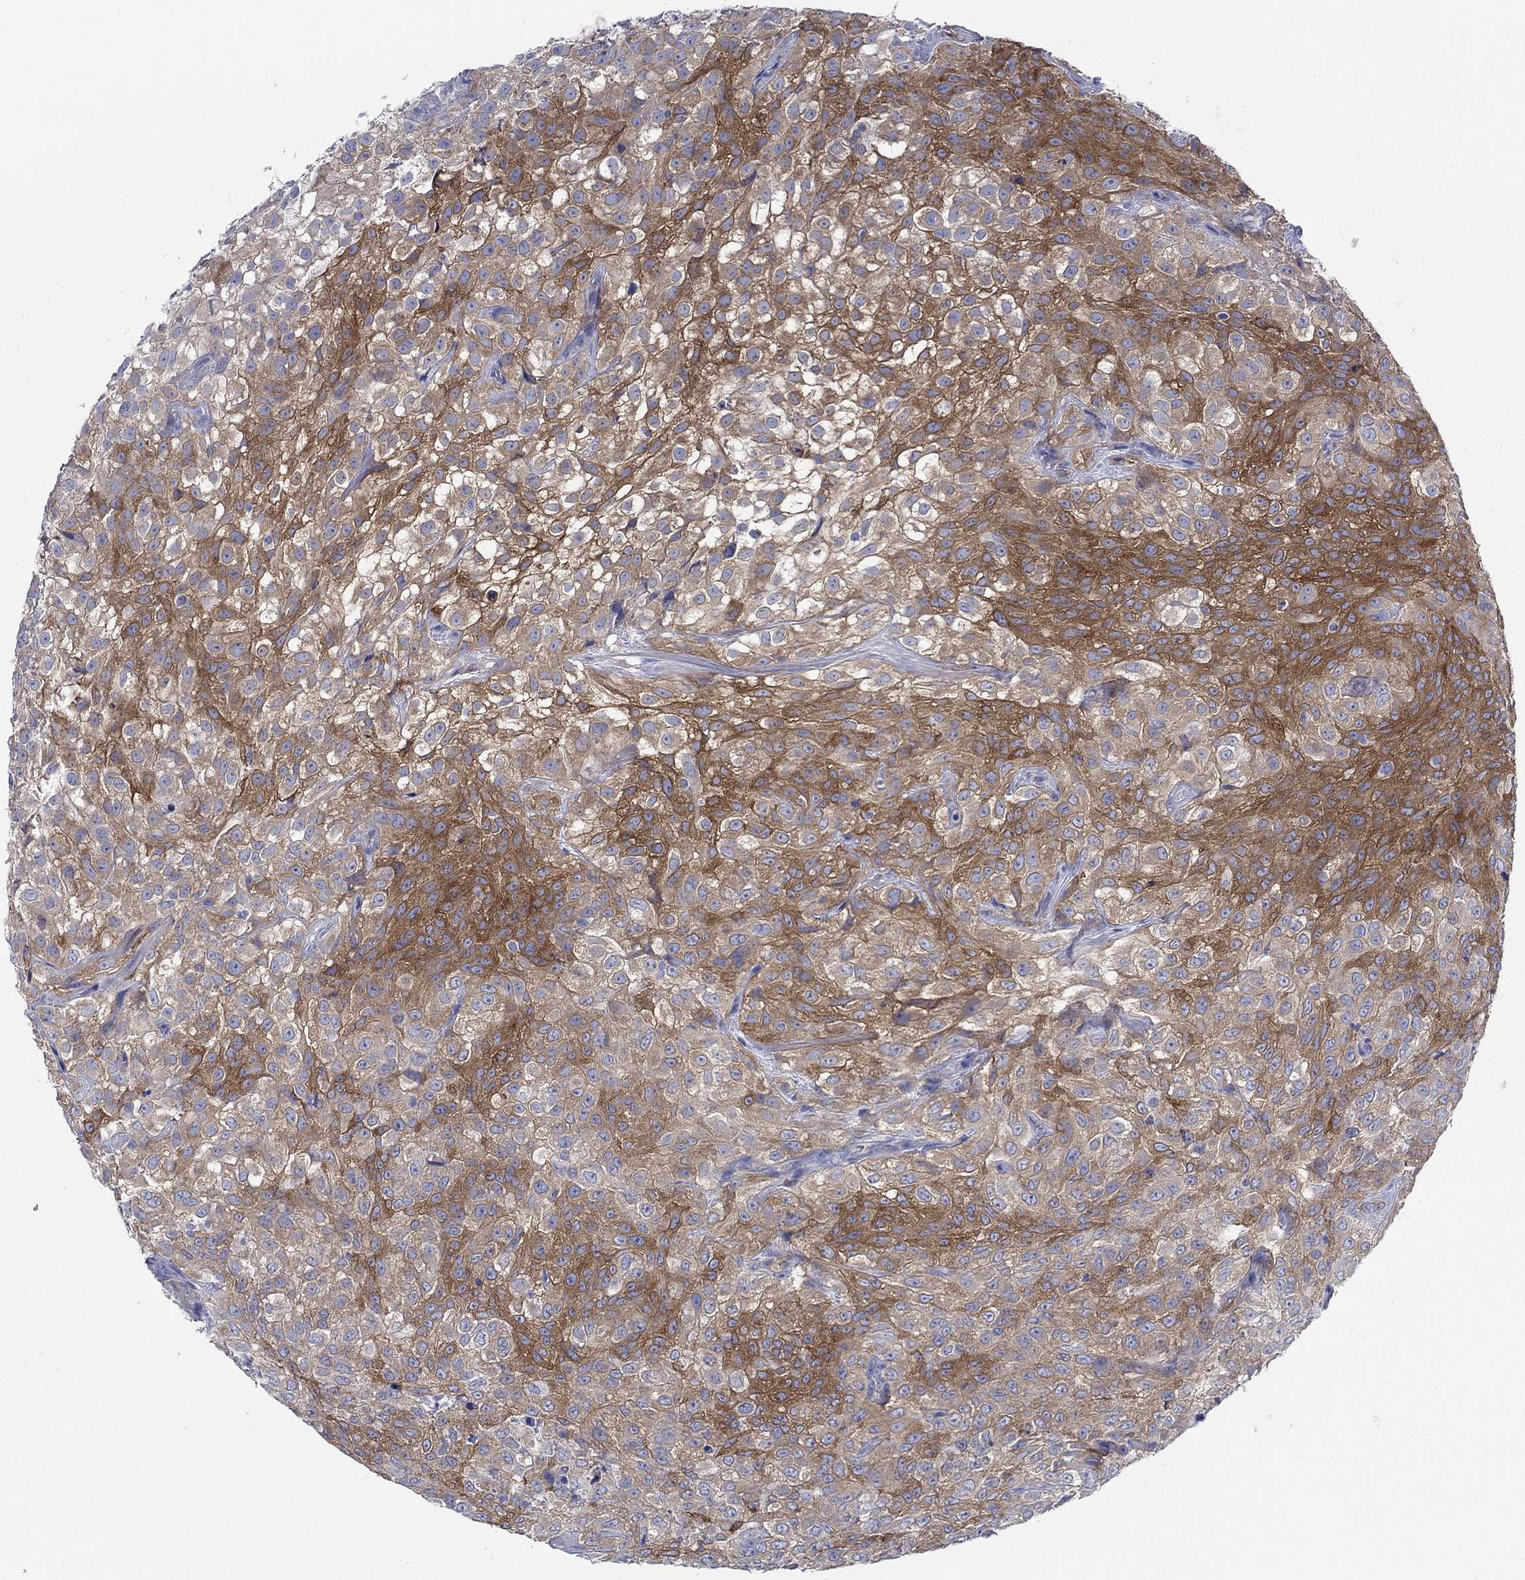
{"staining": {"intensity": "strong", "quantity": "25%-75%", "location": "cytoplasmic/membranous"}, "tissue": "urothelial cancer", "cell_type": "Tumor cells", "image_type": "cancer", "snomed": [{"axis": "morphology", "description": "Urothelial carcinoma, High grade"}, {"axis": "topography", "description": "Urinary bladder"}], "caption": "Strong cytoplasmic/membranous protein expression is appreciated in approximately 25%-75% of tumor cells in high-grade urothelial carcinoma.", "gene": "TRIM16", "patient": {"sex": "male", "age": 56}}